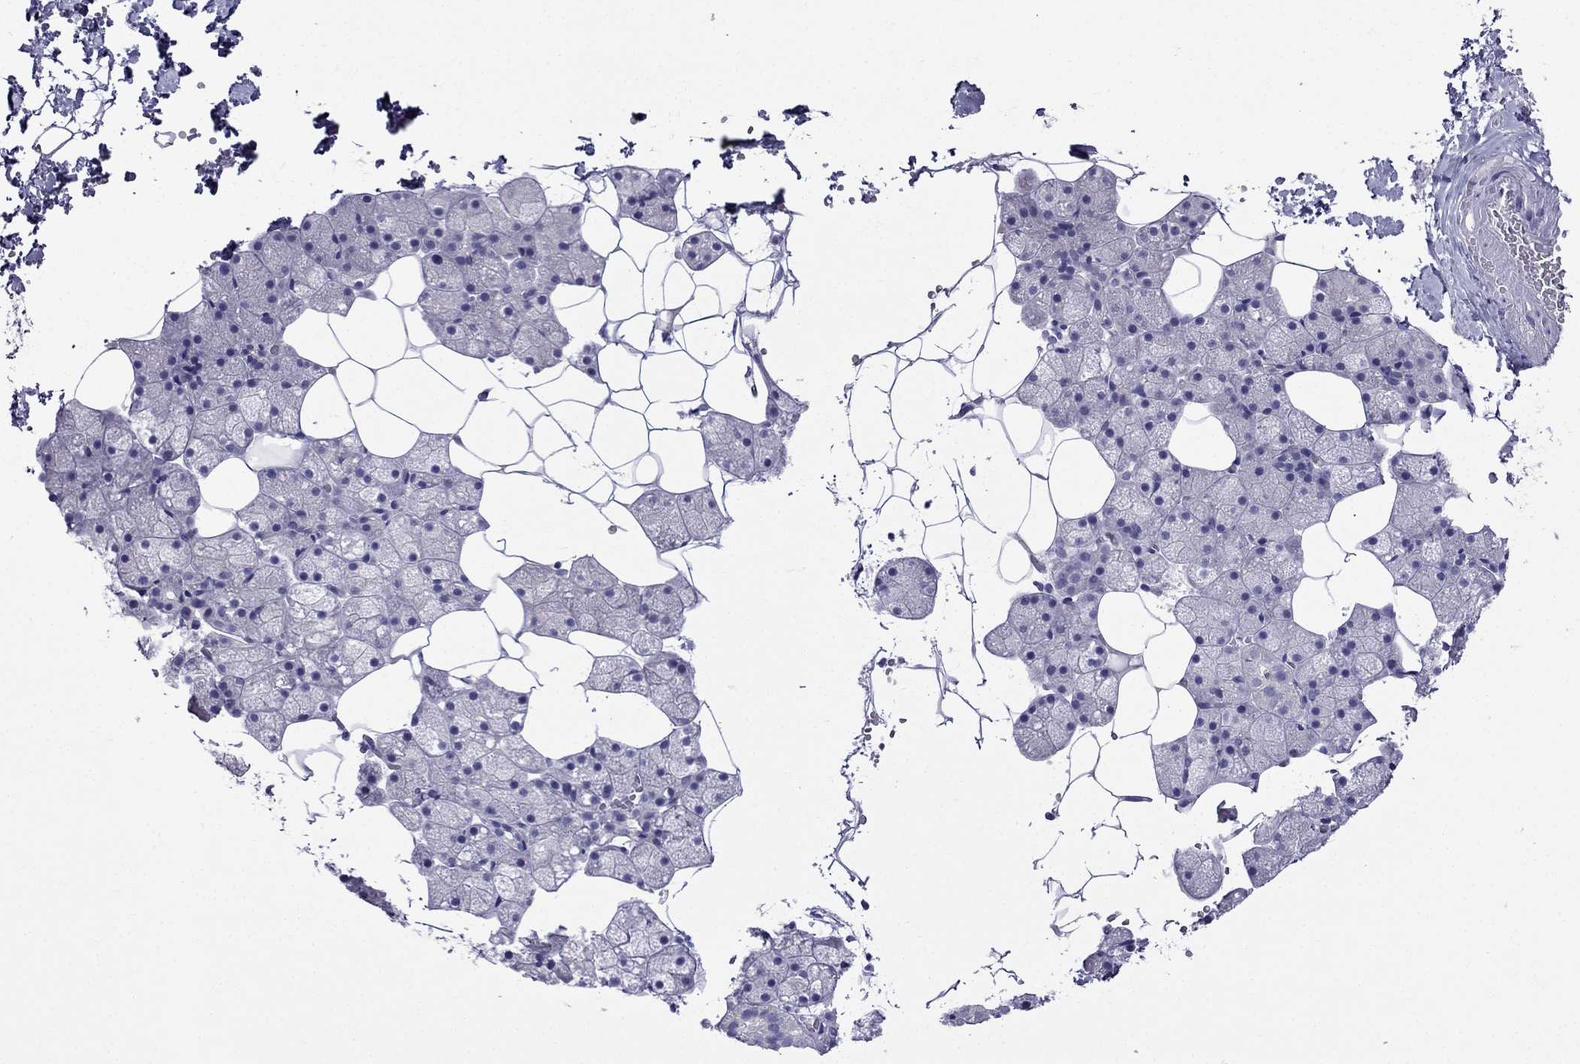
{"staining": {"intensity": "negative", "quantity": "none", "location": "none"}, "tissue": "salivary gland", "cell_type": "Glandular cells", "image_type": "normal", "snomed": [{"axis": "morphology", "description": "Normal tissue, NOS"}, {"axis": "topography", "description": "Salivary gland"}], "caption": "Glandular cells are negative for protein expression in unremarkable human salivary gland.", "gene": "PATE1", "patient": {"sex": "male", "age": 38}}